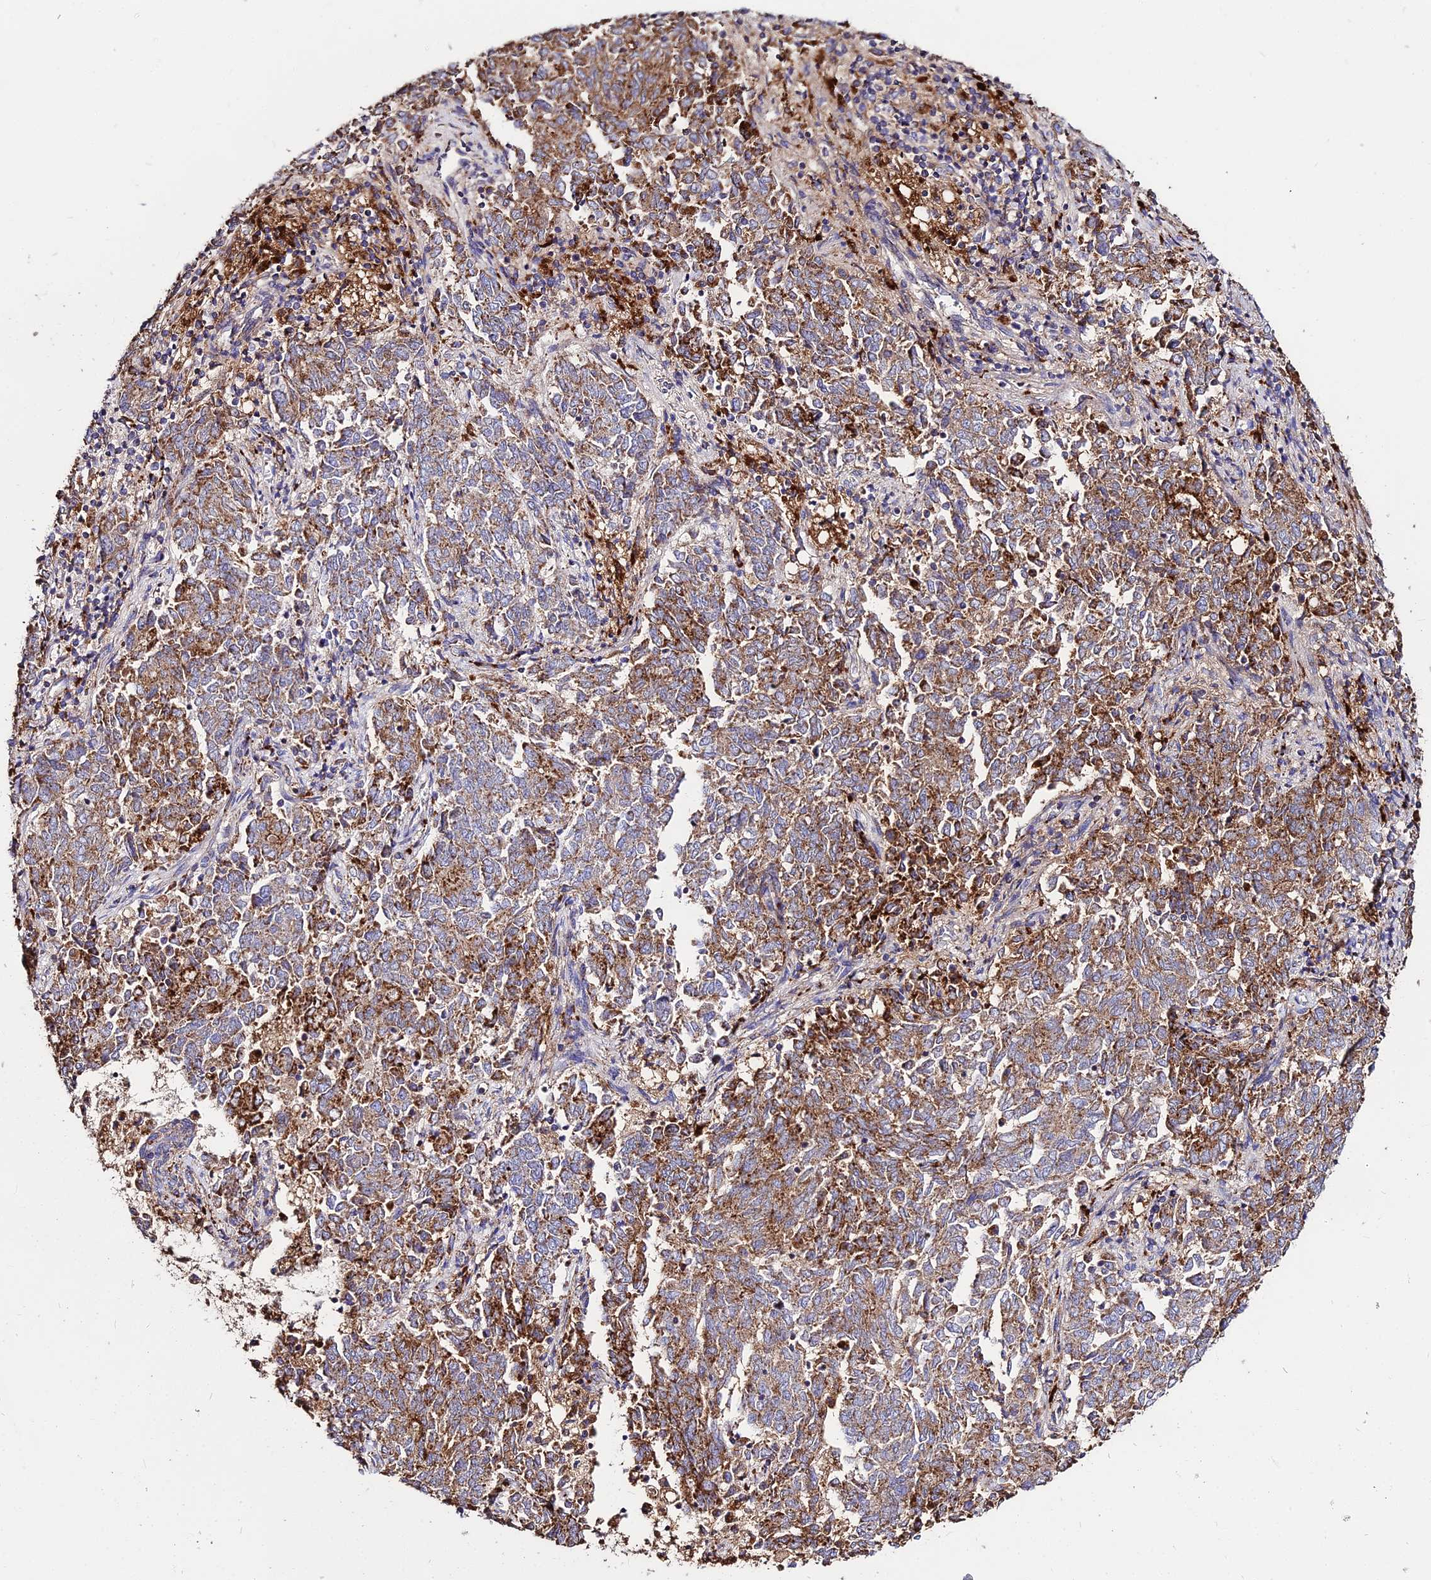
{"staining": {"intensity": "moderate", "quantity": ">75%", "location": "cytoplasmic/membranous"}, "tissue": "endometrial cancer", "cell_type": "Tumor cells", "image_type": "cancer", "snomed": [{"axis": "morphology", "description": "Adenocarcinoma, NOS"}, {"axis": "topography", "description": "Endometrium"}], "caption": "Human endometrial cancer stained for a protein (brown) shows moderate cytoplasmic/membranous positive positivity in about >75% of tumor cells.", "gene": "PNLIPRP3", "patient": {"sex": "female", "age": 80}}